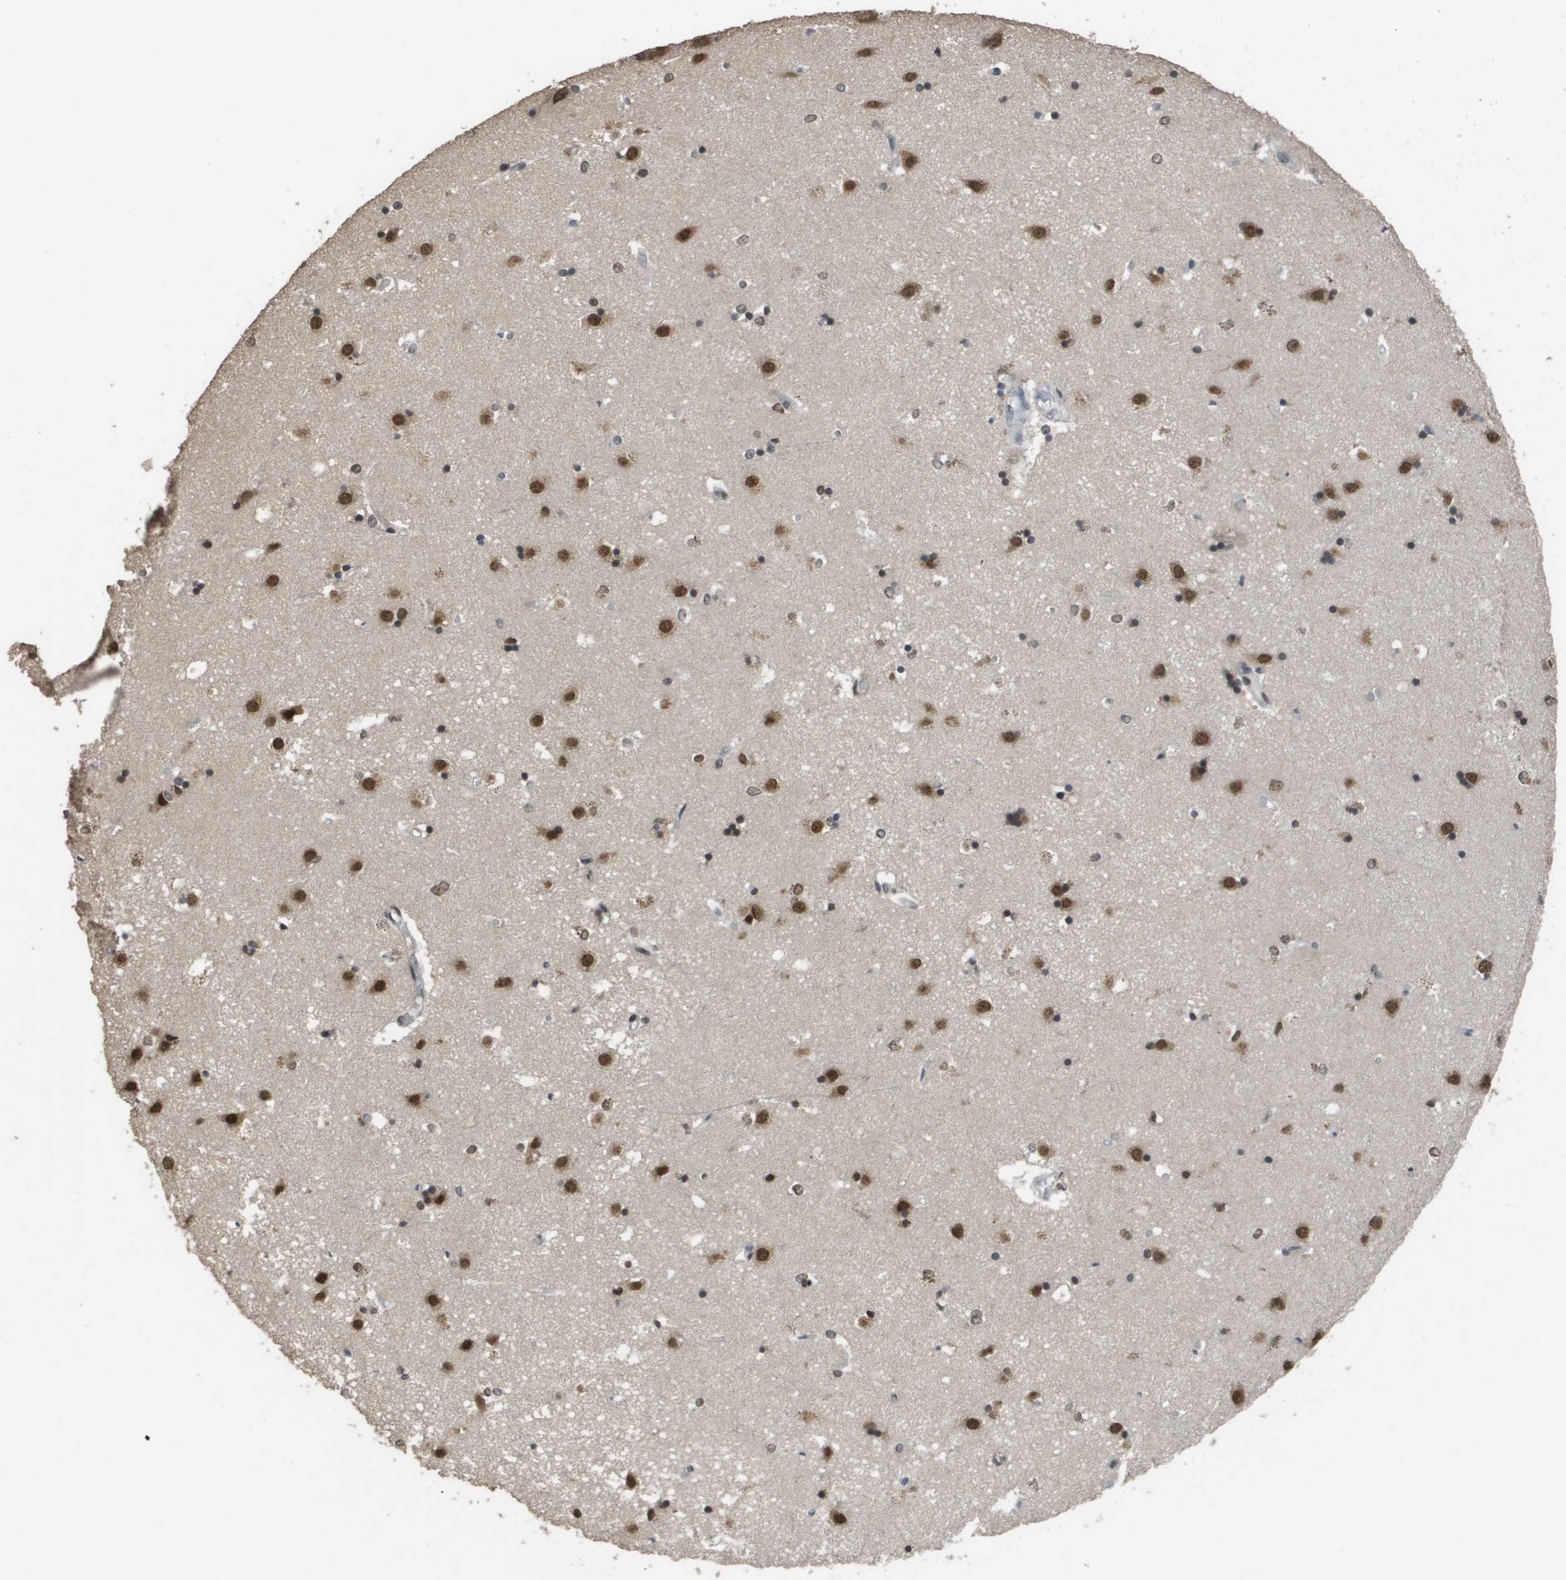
{"staining": {"intensity": "moderate", "quantity": "25%-75%", "location": "nuclear"}, "tissue": "caudate", "cell_type": "Glial cells", "image_type": "normal", "snomed": [{"axis": "morphology", "description": "Normal tissue, NOS"}, {"axis": "topography", "description": "Lateral ventricle wall"}], "caption": "DAB (3,3'-diaminobenzidine) immunohistochemical staining of benign caudate displays moderate nuclear protein positivity in approximately 25%-75% of glial cells.", "gene": "KAT5", "patient": {"sex": "male", "age": 45}}